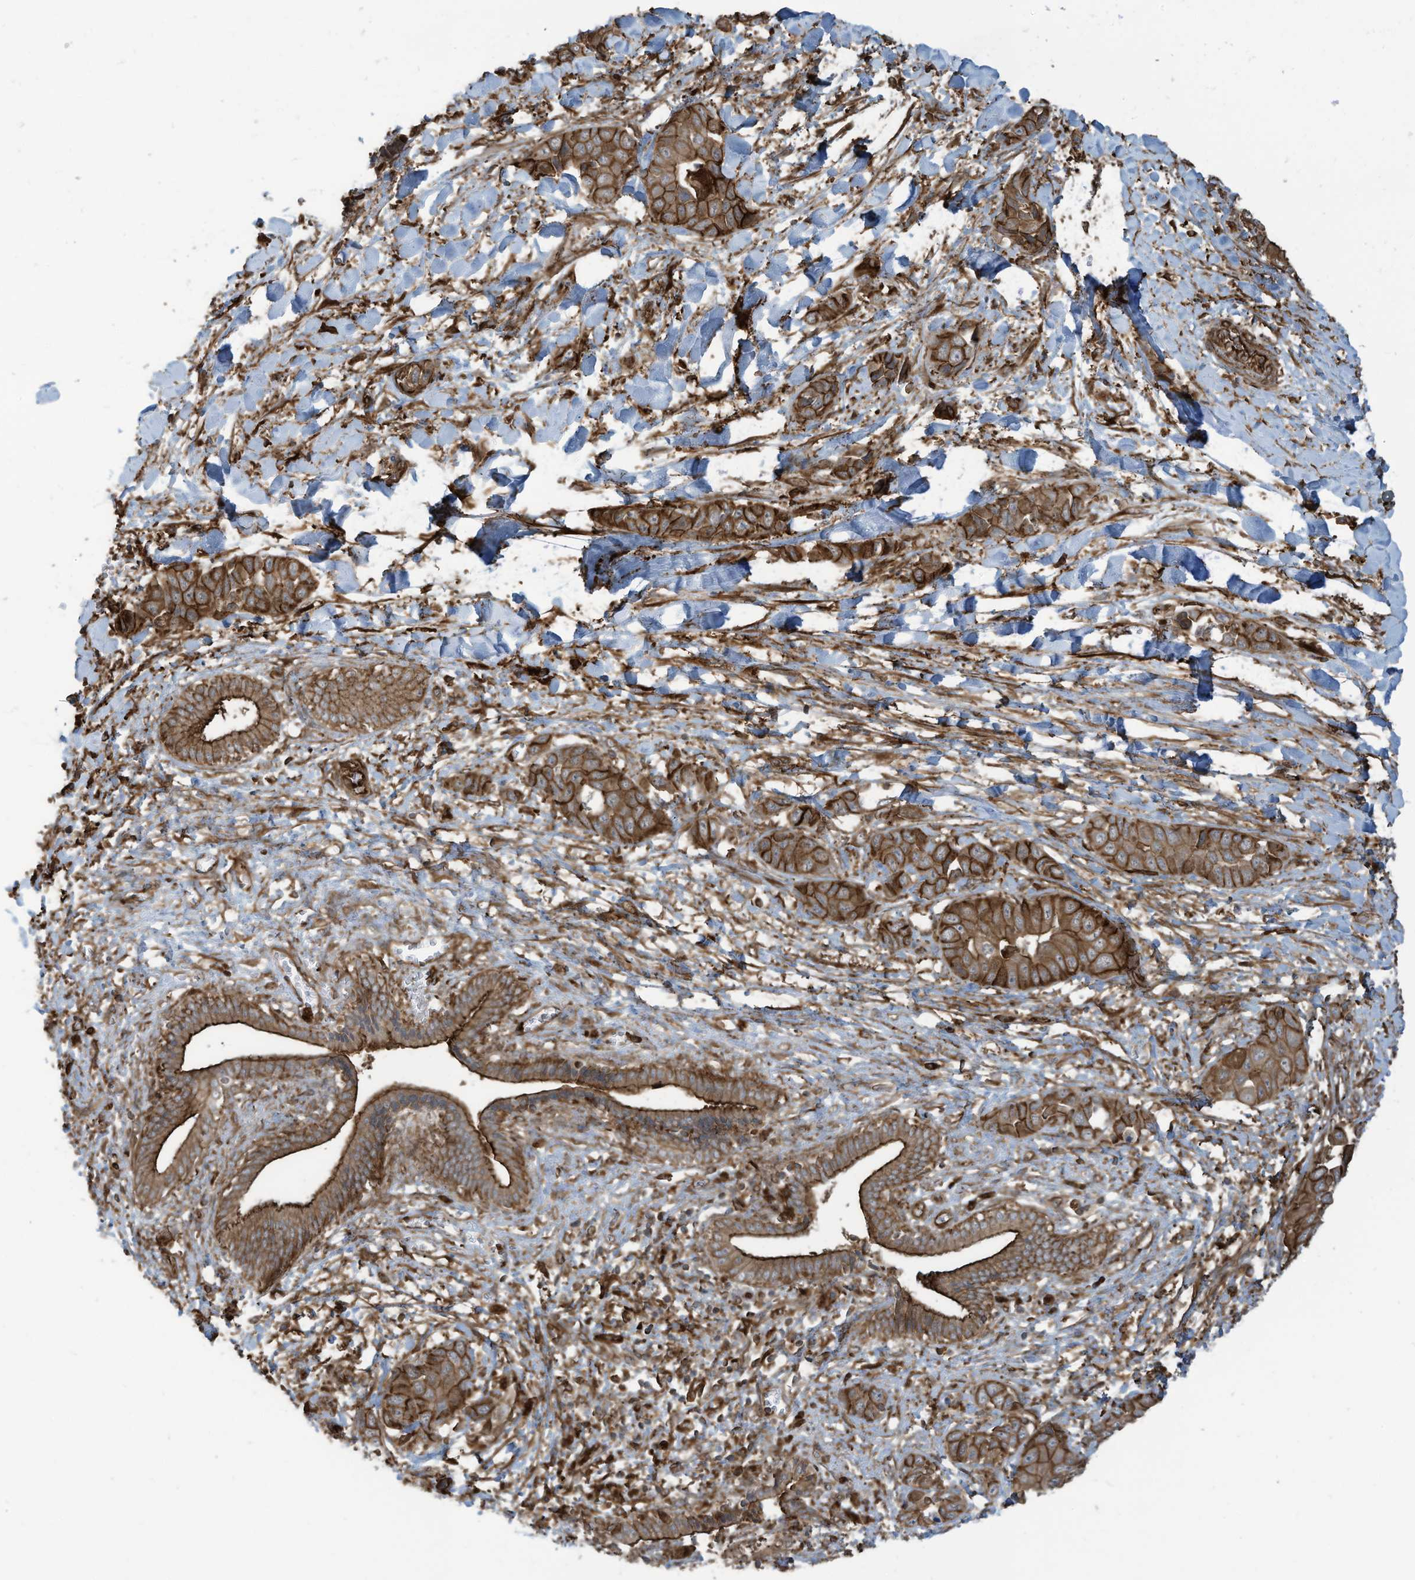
{"staining": {"intensity": "strong", "quantity": ">75%", "location": "cytoplasmic/membranous"}, "tissue": "liver cancer", "cell_type": "Tumor cells", "image_type": "cancer", "snomed": [{"axis": "morphology", "description": "Cholangiocarcinoma"}, {"axis": "topography", "description": "Liver"}], "caption": "Immunohistochemistry (IHC) micrograph of liver cholangiocarcinoma stained for a protein (brown), which exhibits high levels of strong cytoplasmic/membranous positivity in approximately >75% of tumor cells.", "gene": "SLC9A2", "patient": {"sex": "female", "age": 52}}